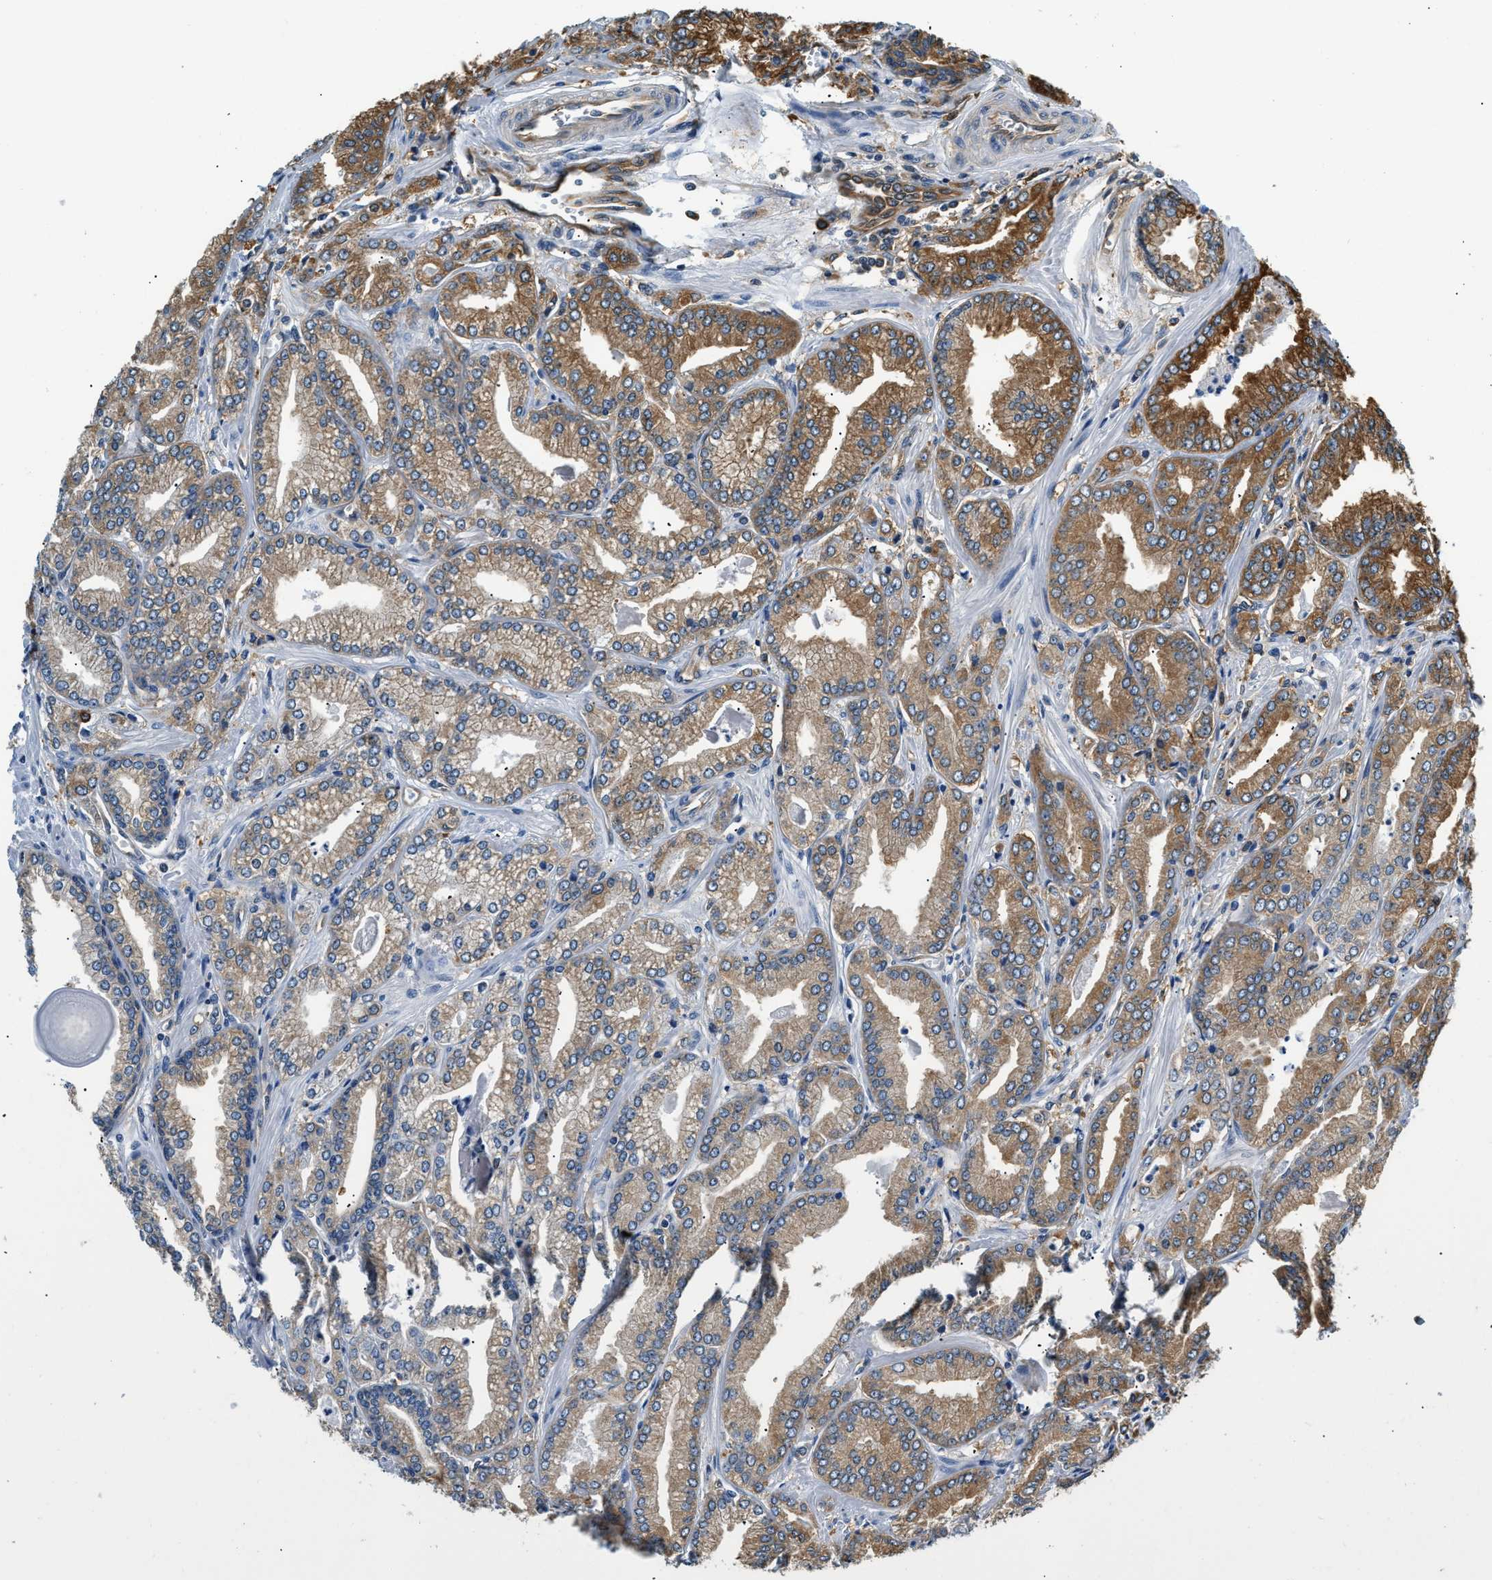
{"staining": {"intensity": "moderate", "quantity": "25%-75%", "location": "cytoplasmic/membranous"}, "tissue": "prostate cancer", "cell_type": "Tumor cells", "image_type": "cancer", "snomed": [{"axis": "morphology", "description": "Adenocarcinoma, Low grade"}, {"axis": "topography", "description": "Prostate"}], "caption": "This micrograph demonstrates low-grade adenocarcinoma (prostate) stained with immunohistochemistry to label a protein in brown. The cytoplasmic/membranous of tumor cells show moderate positivity for the protein. Nuclei are counter-stained blue.", "gene": "PPP2R1B", "patient": {"sex": "male", "age": 52}}